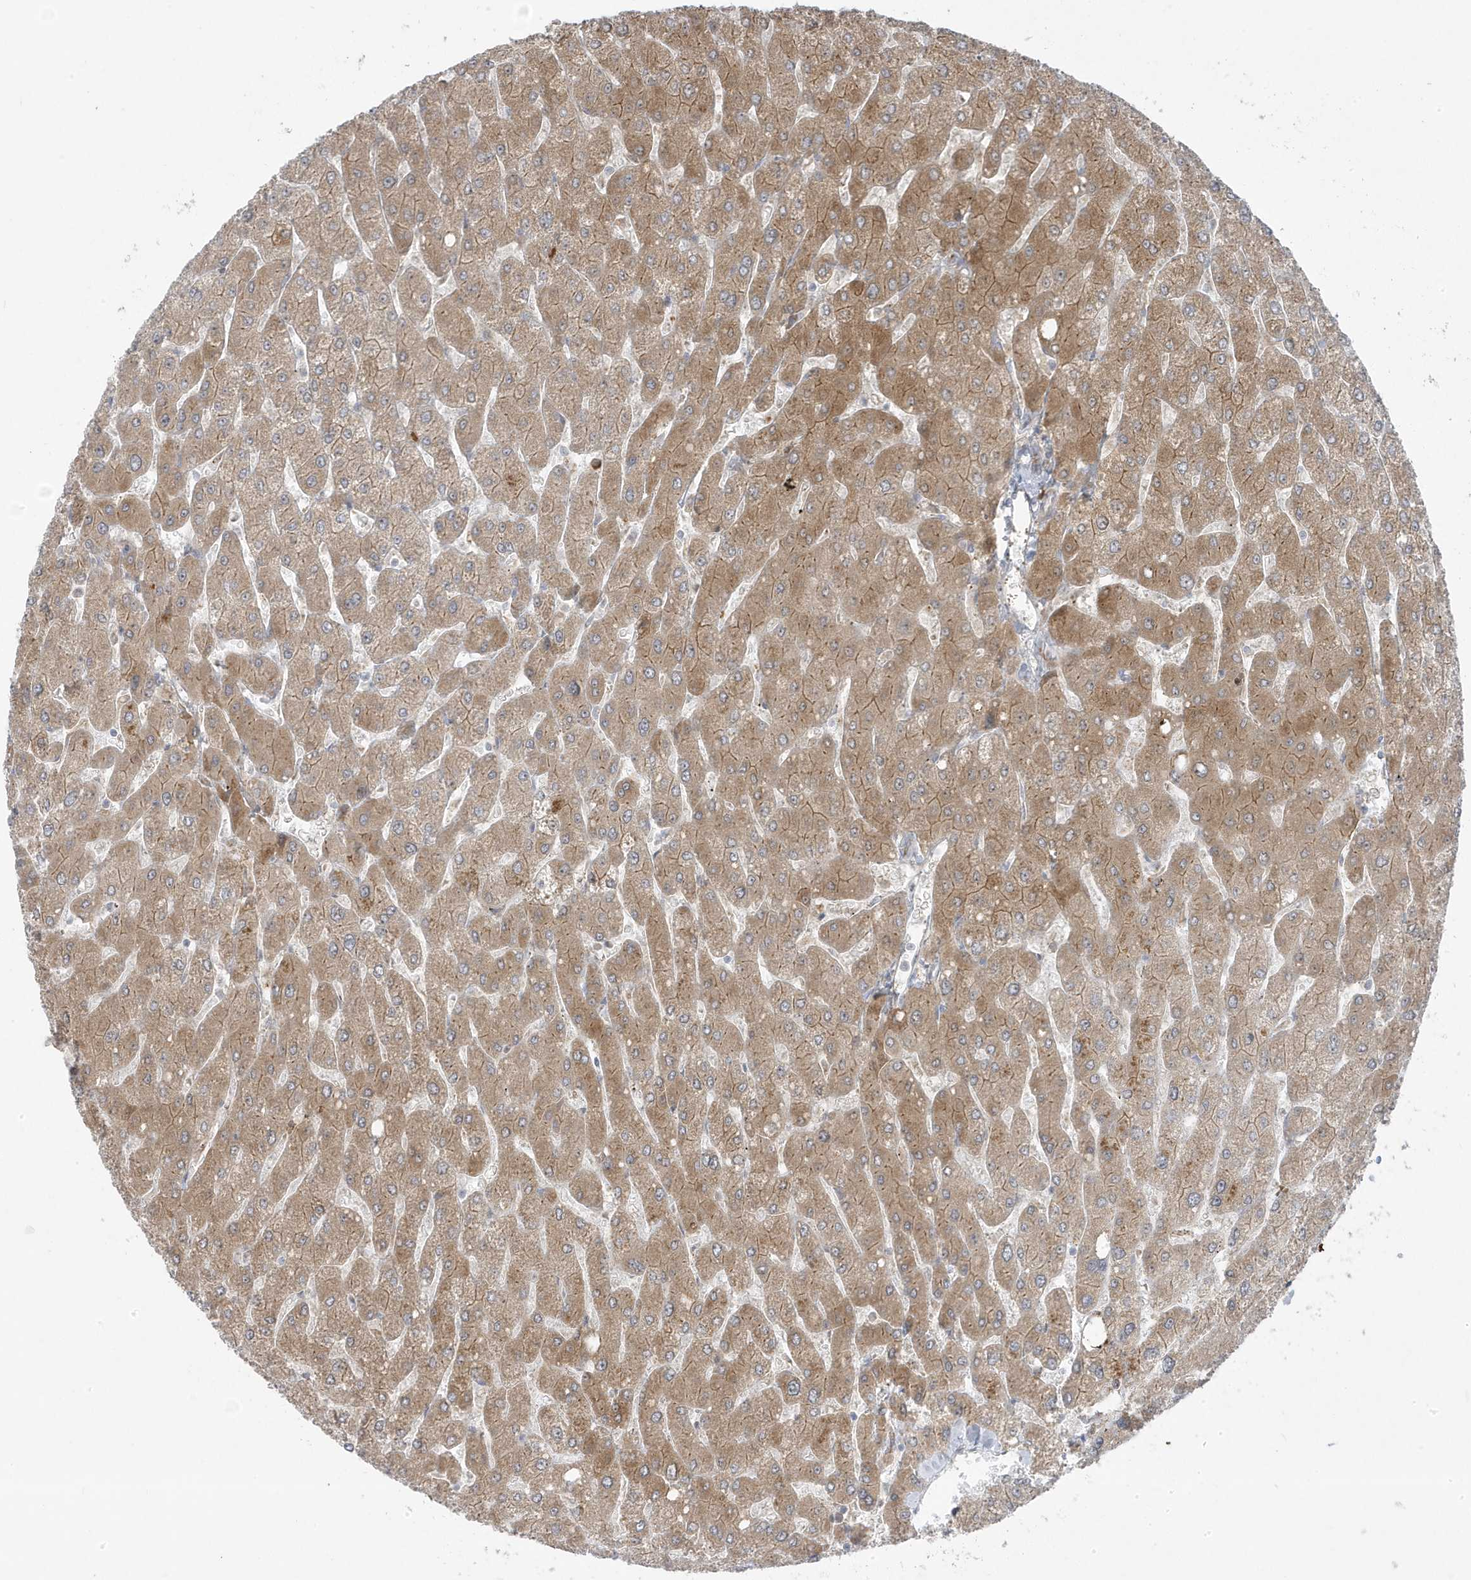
{"staining": {"intensity": "negative", "quantity": "none", "location": "none"}, "tissue": "liver", "cell_type": "Cholangiocytes", "image_type": "normal", "snomed": [{"axis": "morphology", "description": "Normal tissue, NOS"}, {"axis": "topography", "description": "Liver"}], "caption": "The histopathology image reveals no significant positivity in cholangiocytes of liver.", "gene": "ZNF654", "patient": {"sex": "male", "age": 55}}